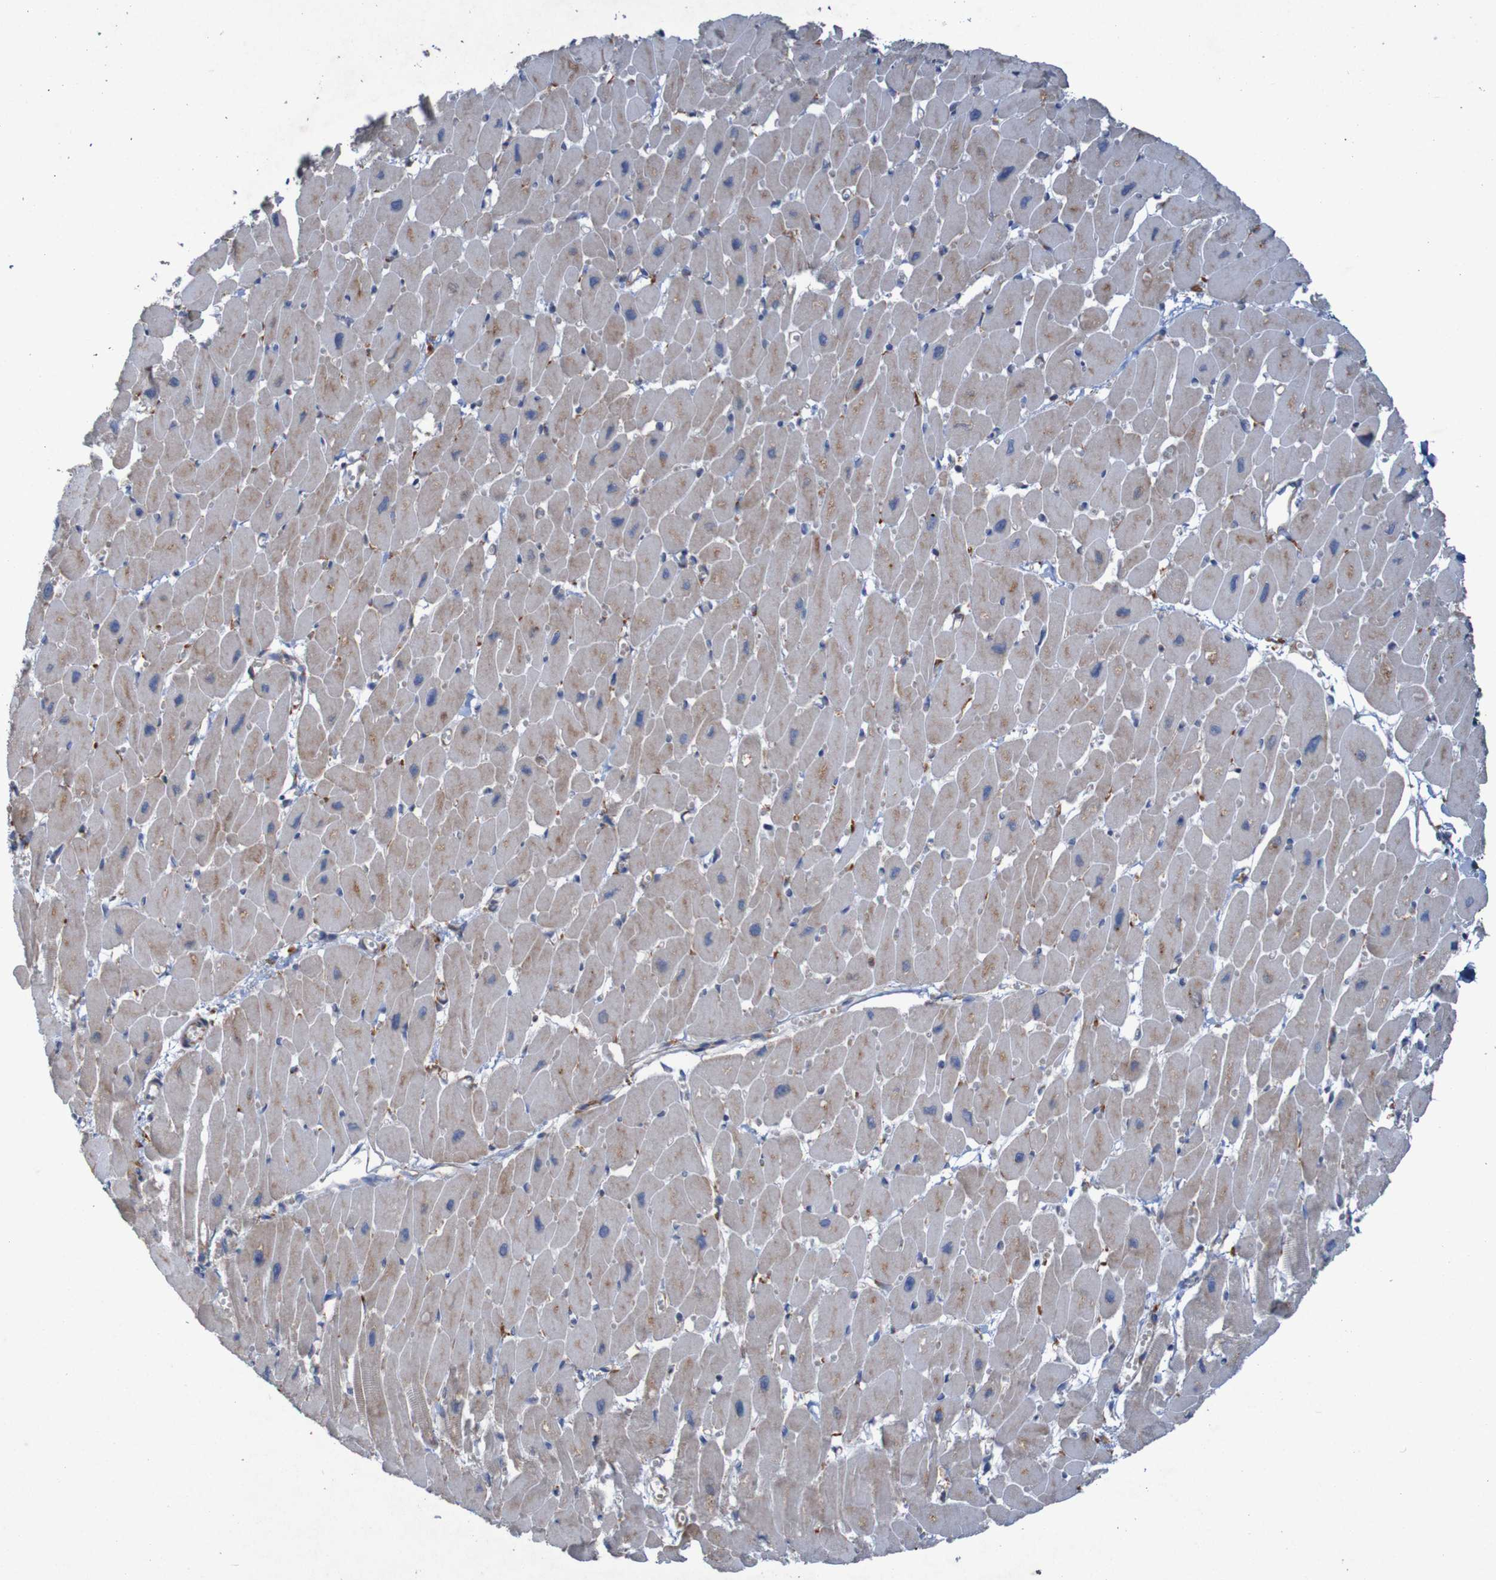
{"staining": {"intensity": "weak", "quantity": ">75%", "location": "cytoplasmic/membranous"}, "tissue": "heart muscle", "cell_type": "Cardiomyocytes", "image_type": "normal", "snomed": [{"axis": "morphology", "description": "Normal tissue, NOS"}, {"axis": "topography", "description": "Heart"}], "caption": "Normal heart muscle exhibits weak cytoplasmic/membranous expression in approximately >75% of cardiomyocytes, visualized by immunohistochemistry. Using DAB (3,3'-diaminobenzidine) (brown) and hematoxylin (blue) stains, captured at high magnification using brightfield microscopy.", "gene": "RPL10L", "patient": {"sex": "female", "age": 54}}